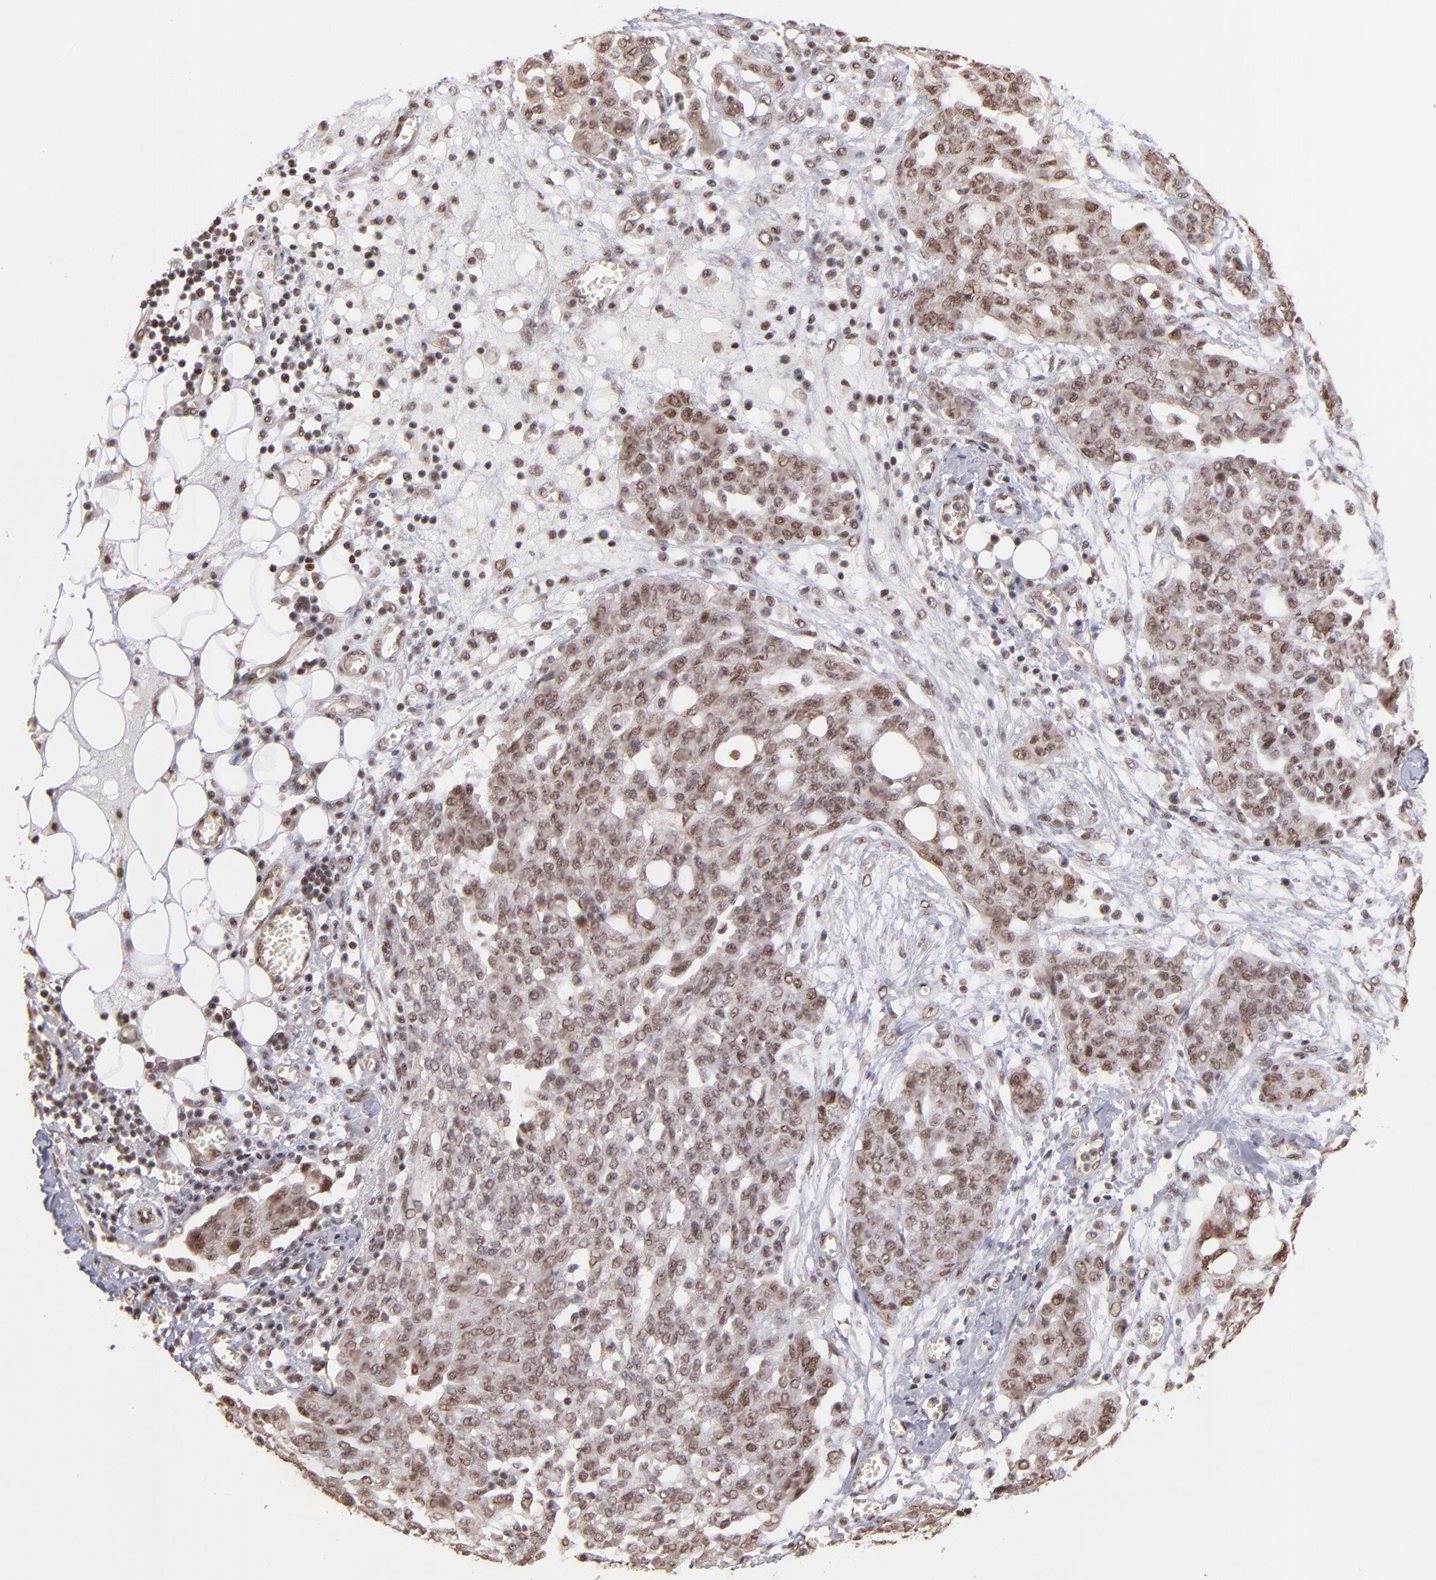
{"staining": {"intensity": "weak", "quantity": "<25%", "location": "nuclear"}, "tissue": "ovarian cancer", "cell_type": "Tumor cells", "image_type": "cancer", "snomed": [{"axis": "morphology", "description": "Cystadenocarcinoma, serous, NOS"}, {"axis": "topography", "description": "Soft tissue"}, {"axis": "topography", "description": "Ovary"}], "caption": "Human ovarian cancer stained for a protein using immunohistochemistry (IHC) exhibits no expression in tumor cells.", "gene": "TERF2", "patient": {"sex": "female", "age": 57}}